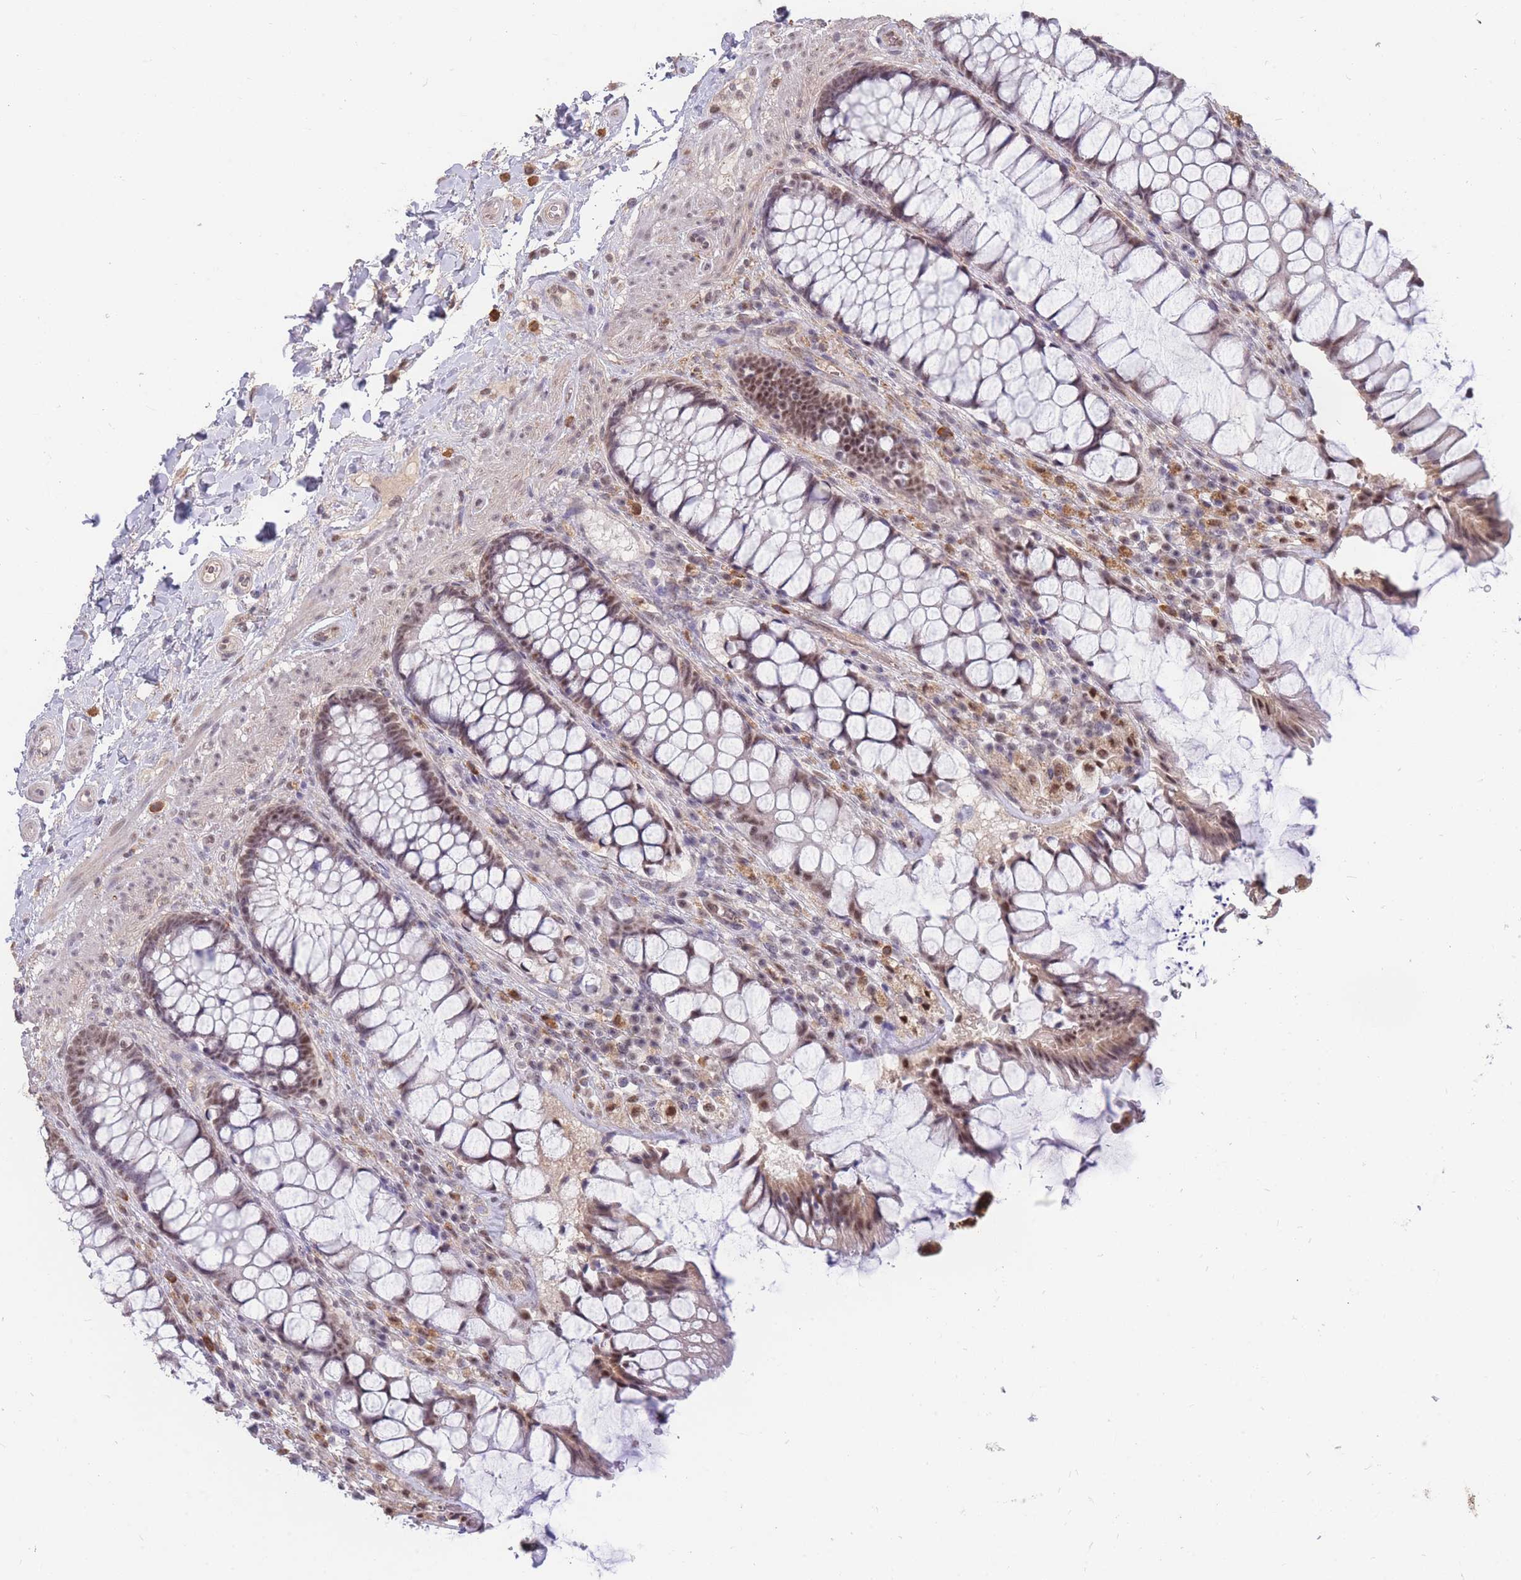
{"staining": {"intensity": "moderate", "quantity": "25%-75%", "location": "nuclear"}, "tissue": "rectum", "cell_type": "Glandular cells", "image_type": "normal", "snomed": [{"axis": "morphology", "description": "Normal tissue, NOS"}, {"axis": "topography", "description": "Rectum"}], "caption": "There is medium levels of moderate nuclear expression in glandular cells of unremarkable rectum, as demonstrated by immunohistochemical staining (brown color).", "gene": "SNRPA1", "patient": {"sex": "female", "age": 58}}